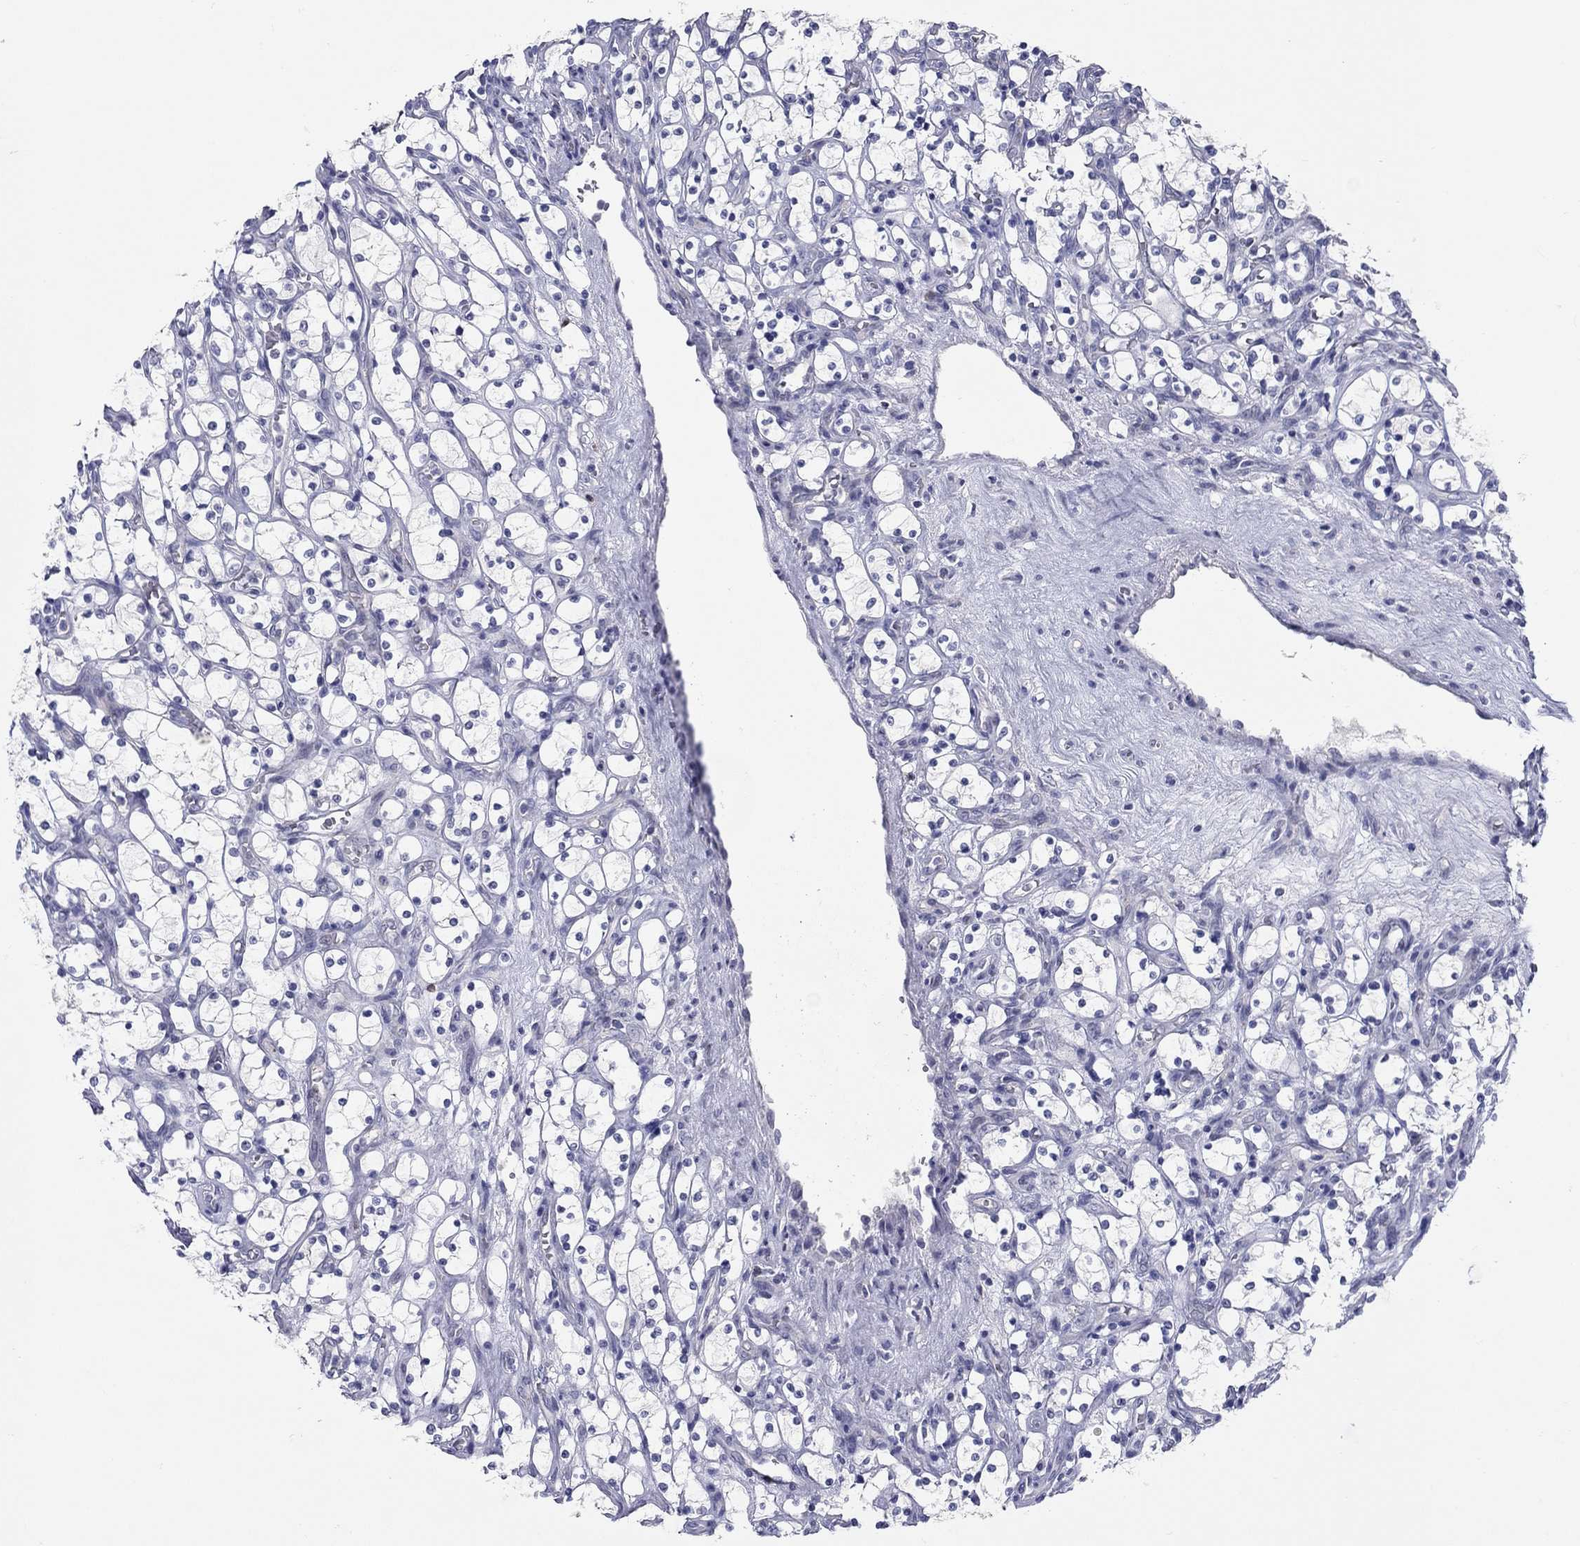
{"staining": {"intensity": "negative", "quantity": "none", "location": "none"}, "tissue": "renal cancer", "cell_type": "Tumor cells", "image_type": "cancer", "snomed": [{"axis": "morphology", "description": "Adenocarcinoma, NOS"}, {"axis": "topography", "description": "Kidney"}], "caption": "Immunohistochemistry (IHC) image of human renal cancer stained for a protein (brown), which shows no staining in tumor cells.", "gene": "ITGAE", "patient": {"sex": "female", "age": 69}}